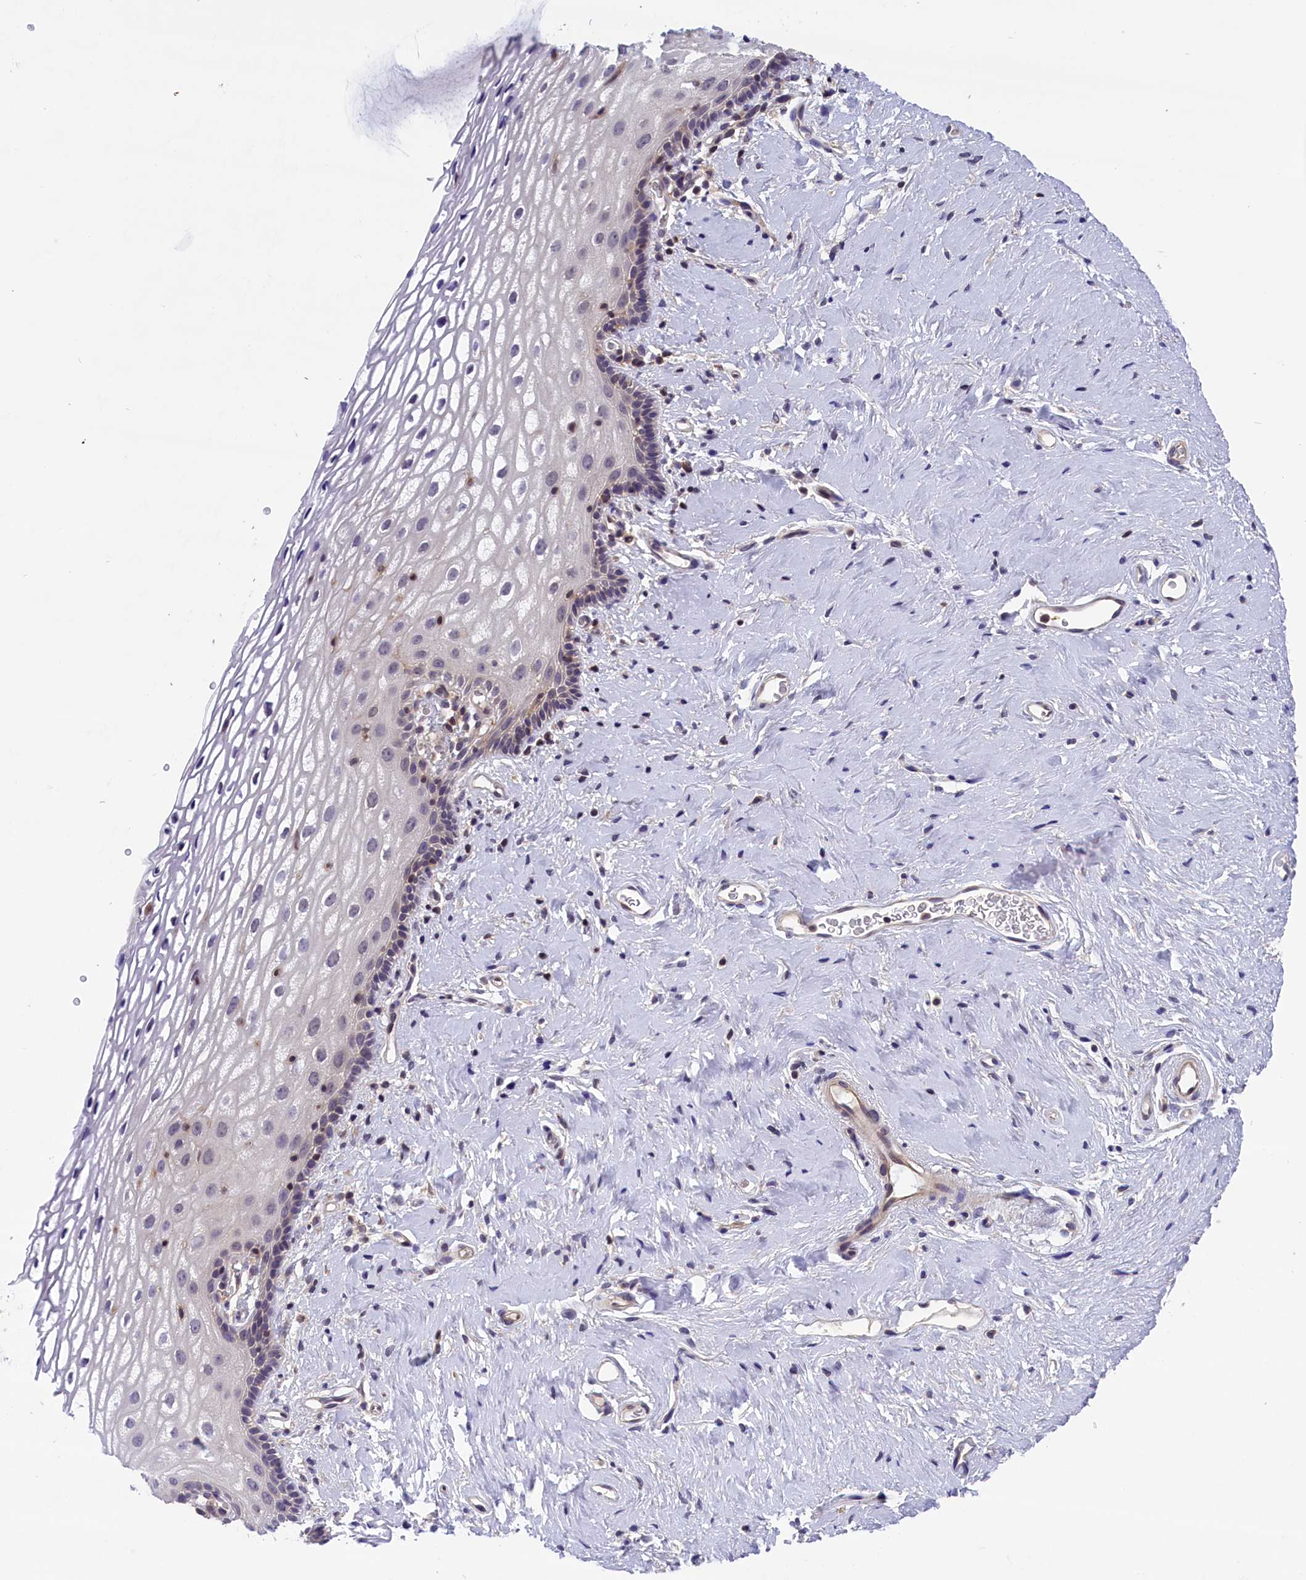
{"staining": {"intensity": "negative", "quantity": "none", "location": "none"}, "tissue": "vagina", "cell_type": "Squamous epithelial cells", "image_type": "normal", "snomed": [{"axis": "morphology", "description": "Normal tissue, NOS"}, {"axis": "morphology", "description": "Adenocarcinoma, NOS"}, {"axis": "topography", "description": "Rectum"}, {"axis": "topography", "description": "Vagina"}], "caption": "Image shows no protein positivity in squamous epithelial cells of normal vagina.", "gene": "TBCB", "patient": {"sex": "female", "age": 71}}